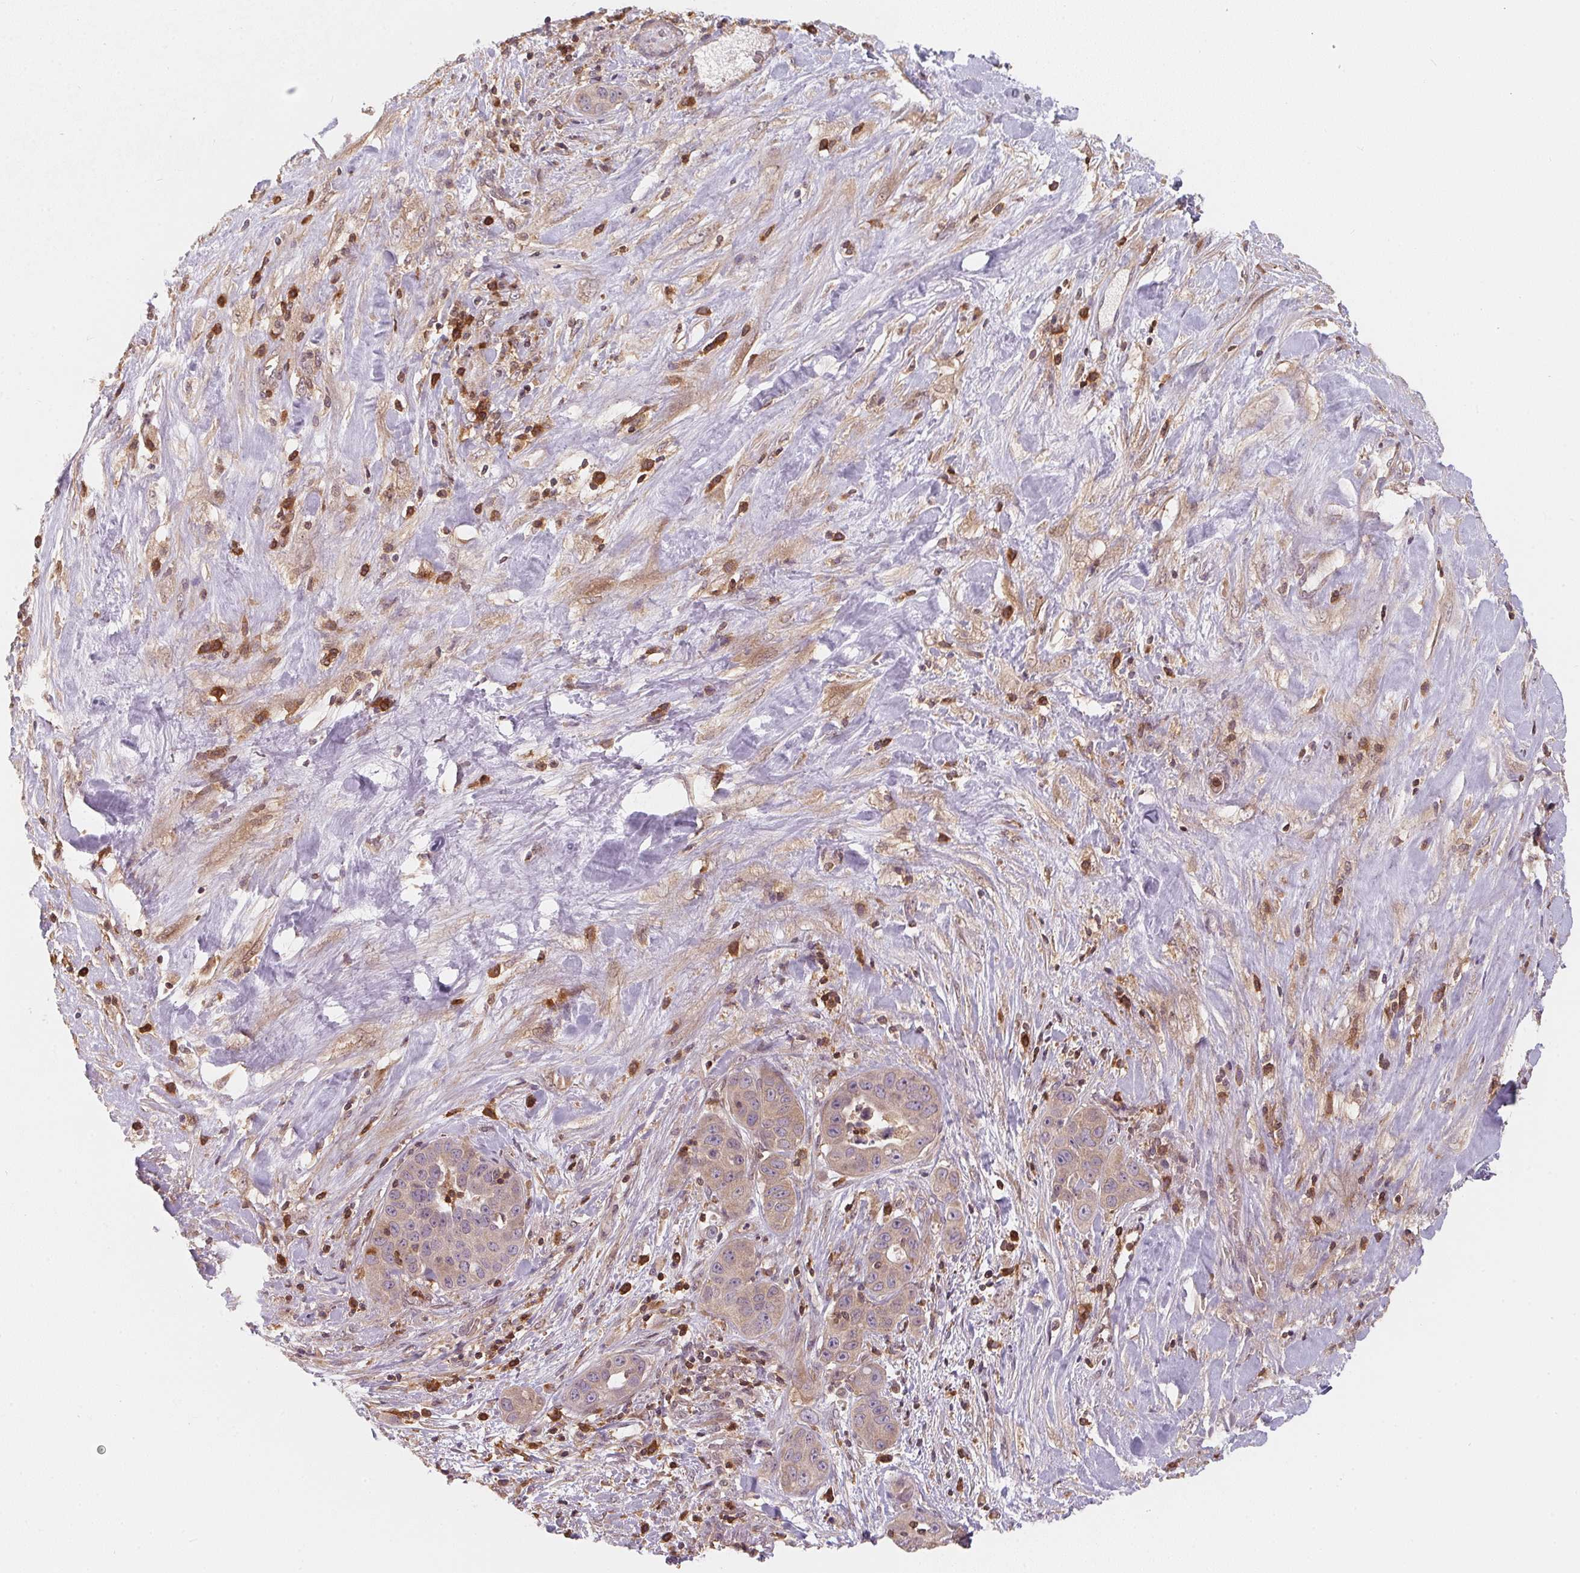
{"staining": {"intensity": "negative", "quantity": "none", "location": "none"}, "tissue": "liver cancer", "cell_type": "Tumor cells", "image_type": "cancer", "snomed": [{"axis": "morphology", "description": "Cholangiocarcinoma"}, {"axis": "topography", "description": "Liver"}], "caption": "The immunohistochemistry (IHC) photomicrograph has no significant staining in tumor cells of liver cancer tissue.", "gene": "ANKRD13A", "patient": {"sex": "female", "age": 52}}